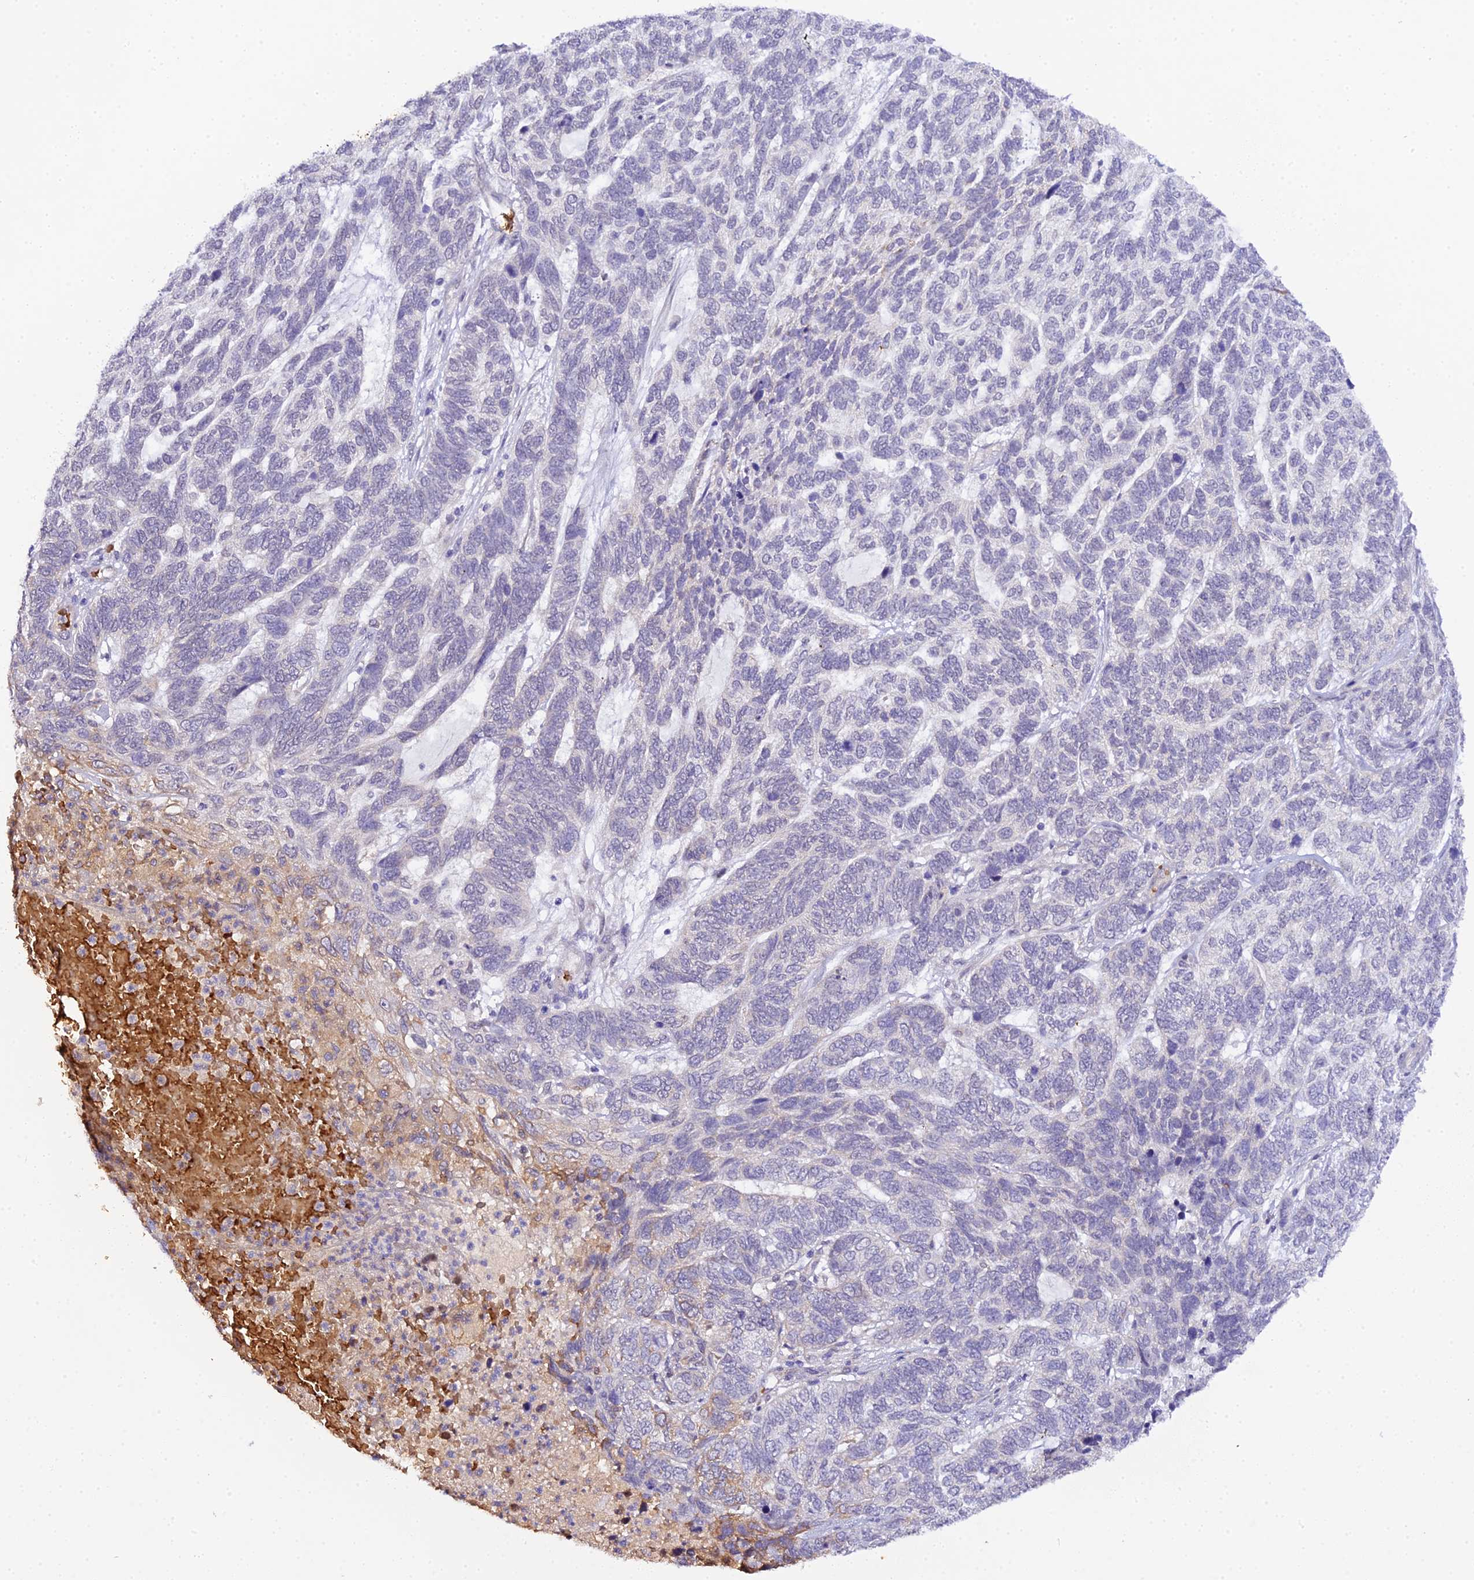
{"staining": {"intensity": "negative", "quantity": "none", "location": "none"}, "tissue": "skin cancer", "cell_type": "Tumor cells", "image_type": "cancer", "snomed": [{"axis": "morphology", "description": "Basal cell carcinoma"}, {"axis": "topography", "description": "Skin"}], "caption": "Immunohistochemistry photomicrograph of skin cancer (basal cell carcinoma) stained for a protein (brown), which displays no staining in tumor cells.", "gene": "CFAP45", "patient": {"sex": "female", "age": 65}}